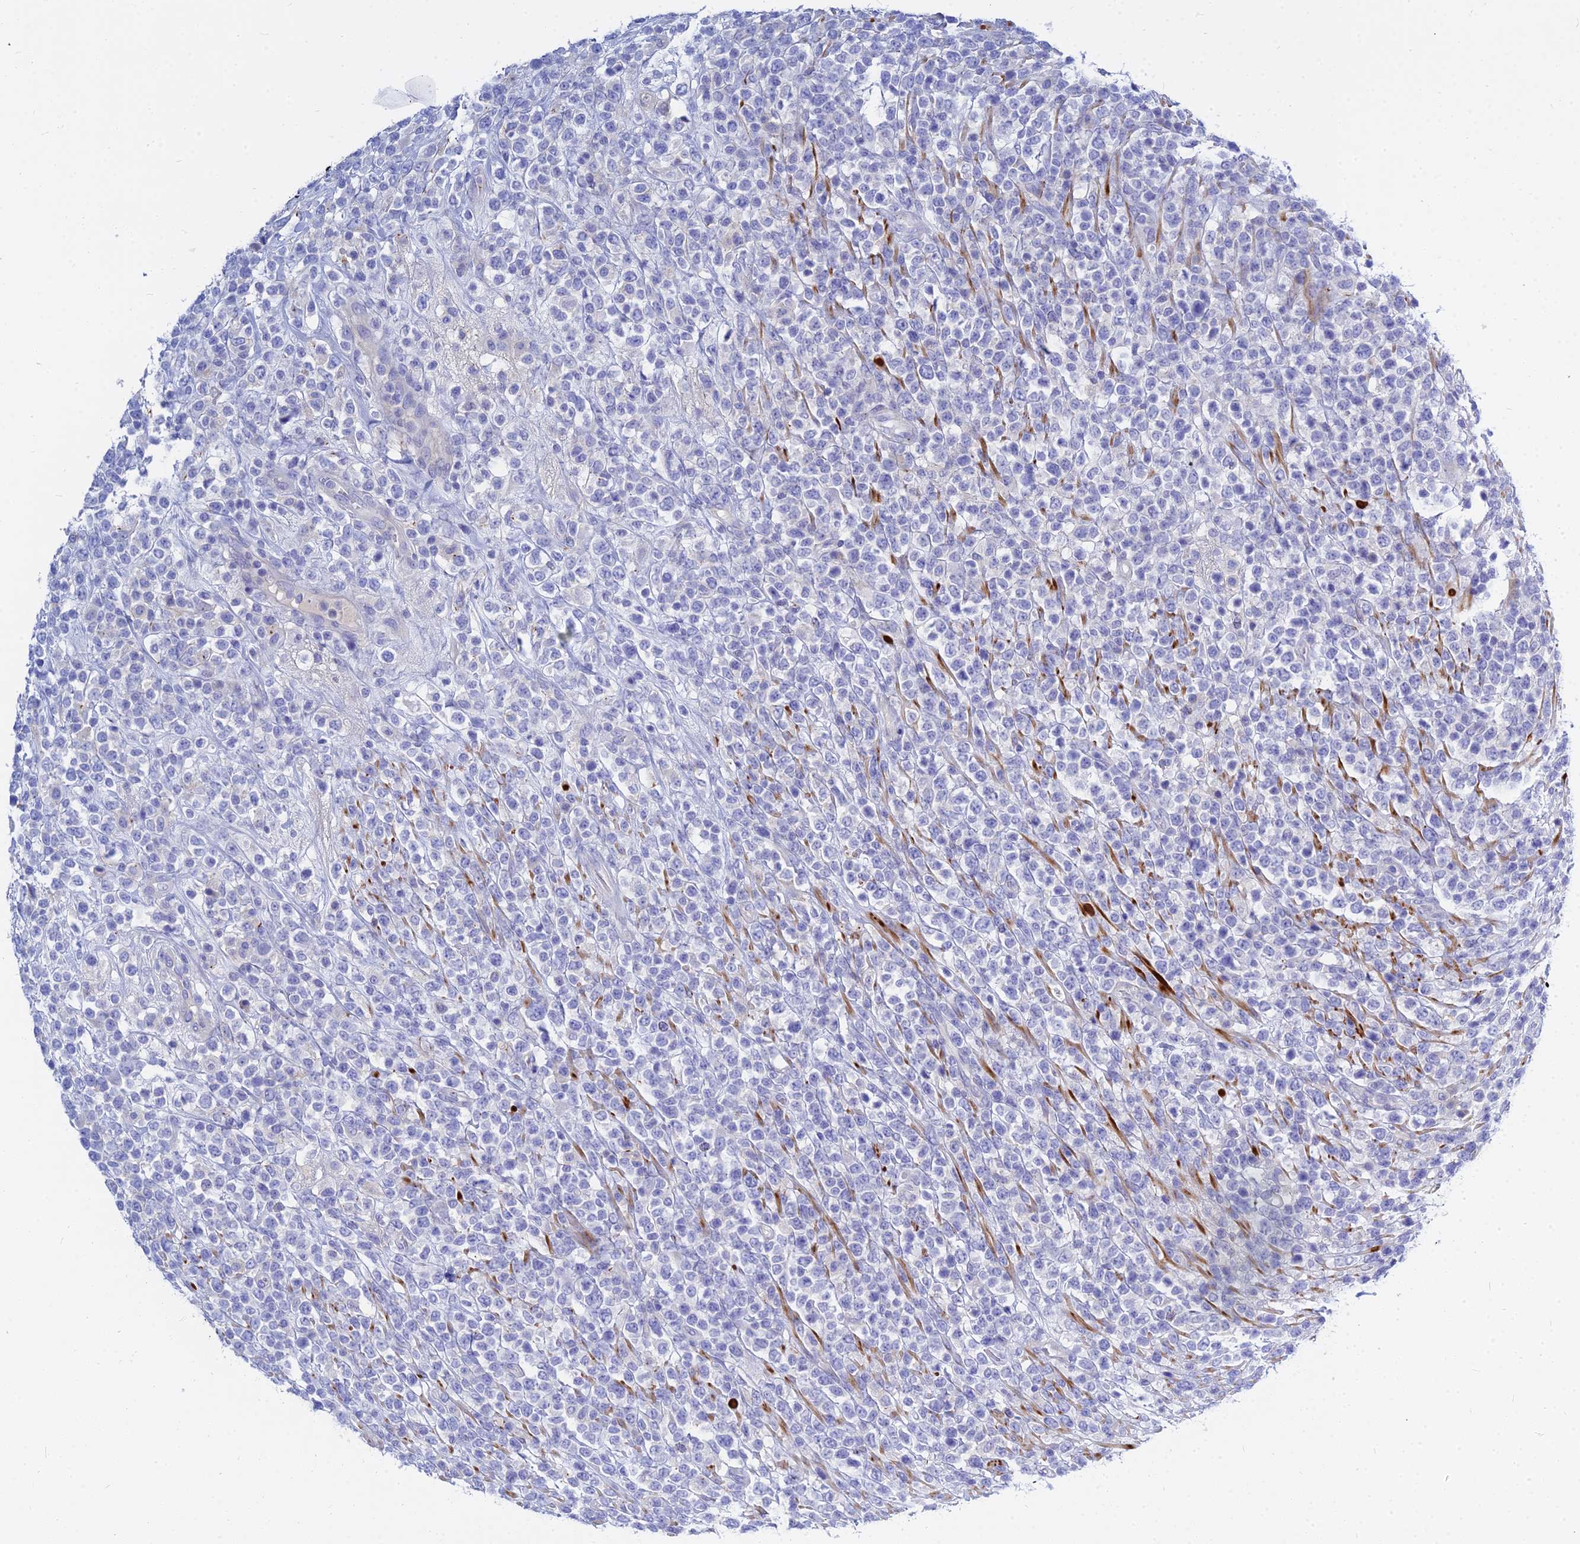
{"staining": {"intensity": "negative", "quantity": "none", "location": "none"}, "tissue": "lymphoma", "cell_type": "Tumor cells", "image_type": "cancer", "snomed": [{"axis": "morphology", "description": "Malignant lymphoma, non-Hodgkin's type, High grade"}, {"axis": "topography", "description": "Colon"}], "caption": "This is an immunohistochemistry (IHC) histopathology image of high-grade malignant lymphoma, non-Hodgkin's type. There is no staining in tumor cells.", "gene": "ZNF552", "patient": {"sex": "female", "age": 53}}